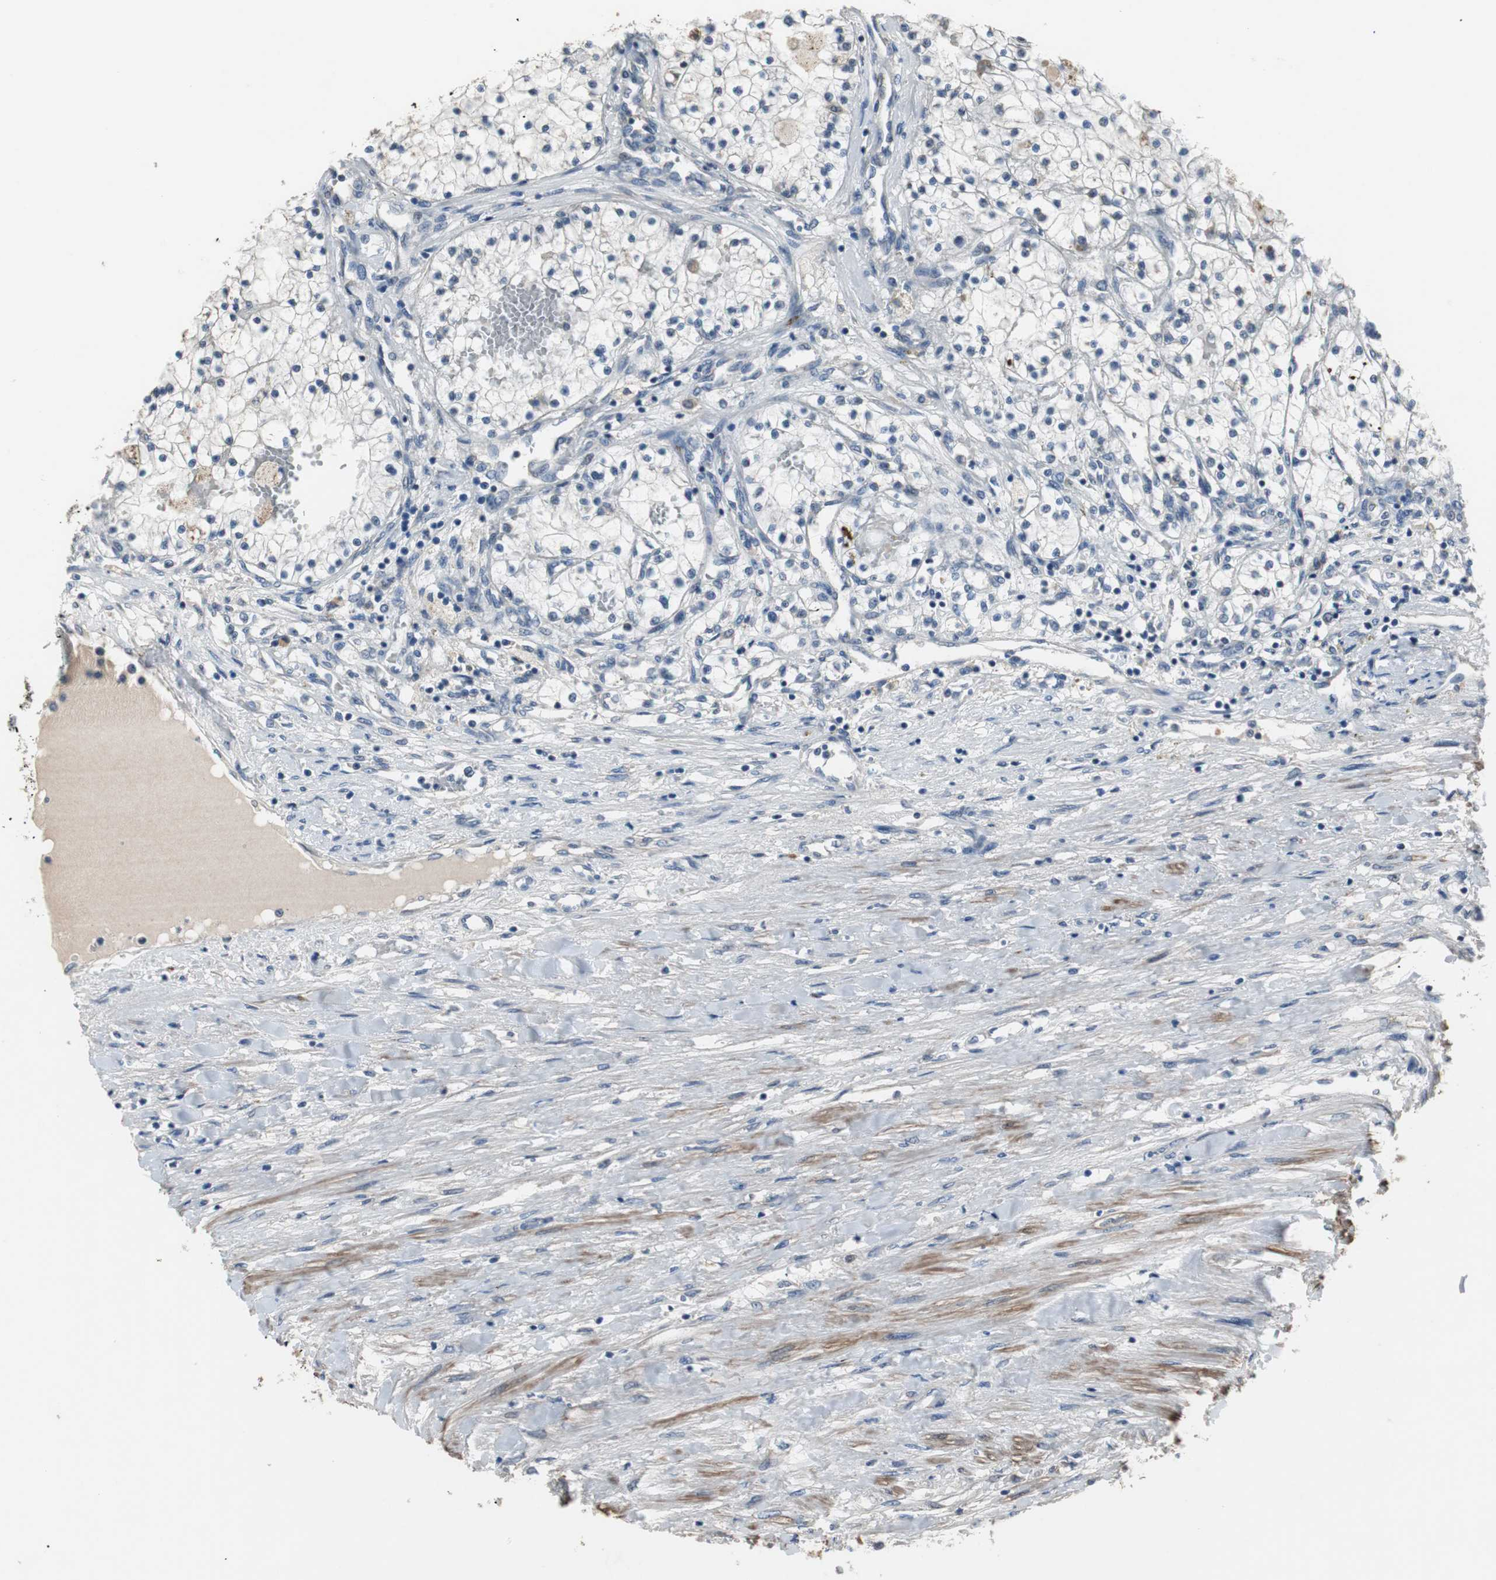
{"staining": {"intensity": "negative", "quantity": "none", "location": "none"}, "tissue": "renal cancer", "cell_type": "Tumor cells", "image_type": "cancer", "snomed": [{"axis": "morphology", "description": "Adenocarcinoma, NOS"}, {"axis": "topography", "description": "Kidney"}], "caption": "The histopathology image demonstrates no significant staining in tumor cells of adenocarcinoma (renal).", "gene": "PCYT1B", "patient": {"sex": "male", "age": 68}}